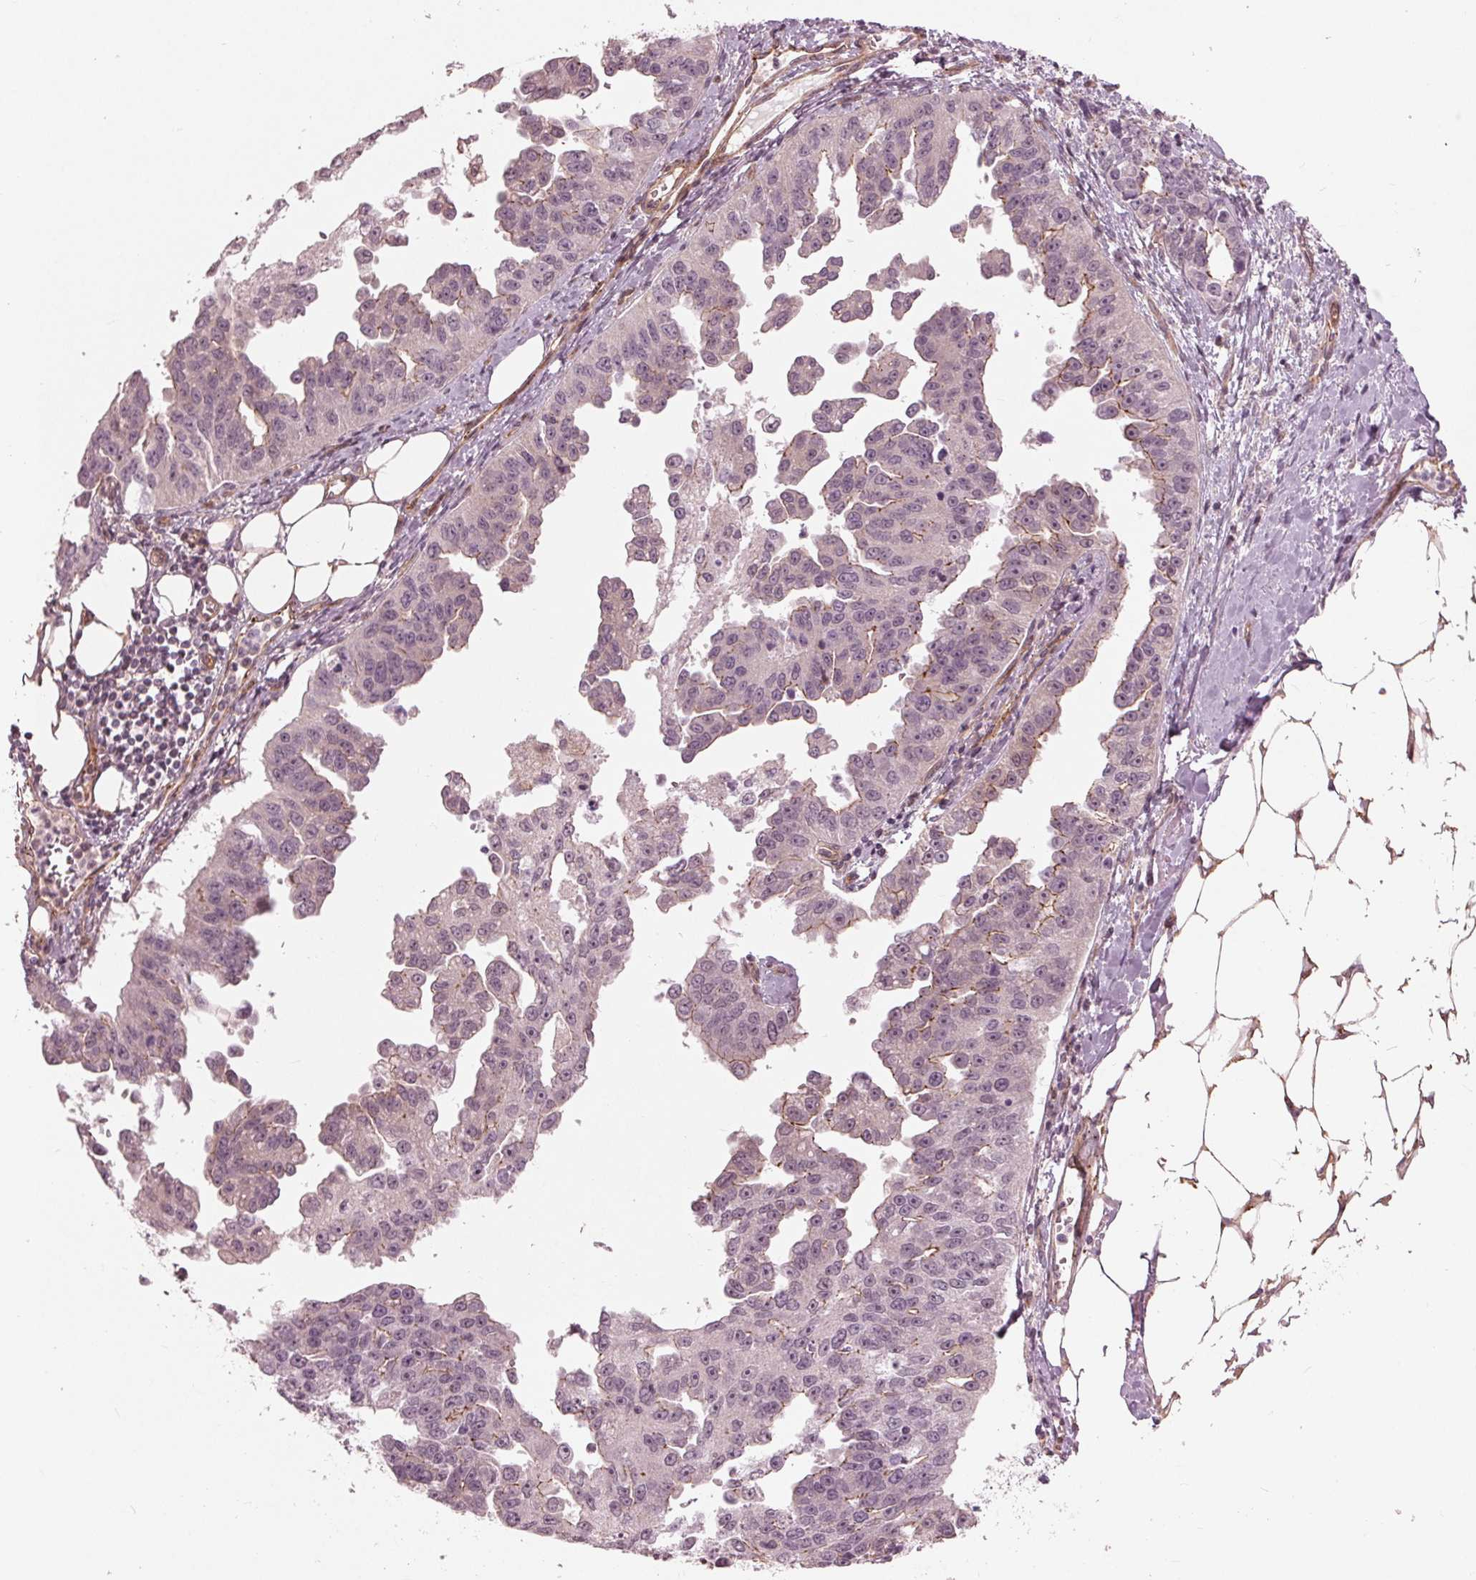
{"staining": {"intensity": "moderate", "quantity": "<25%", "location": "cytoplasmic/membranous"}, "tissue": "ovarian cancer", "cell_type": "Tumor cells", "image_type": "cancer", "snomed": [{"axis": "morphology", "description": "Cystadenocarcinoma, serous, NOS"}, {"axis": "topography", "description": "Ovary"}], "caption": "Ovarian cancer stained with DAB (3,3'-diaminobenzidine) immunohistochemistry (IHC) displays low levels of moderate cytoplasmic/membranous staining in about <25% of tumor cells.", "gene": "TXNIP", "patient": {"sex": "female", "age": 75}}